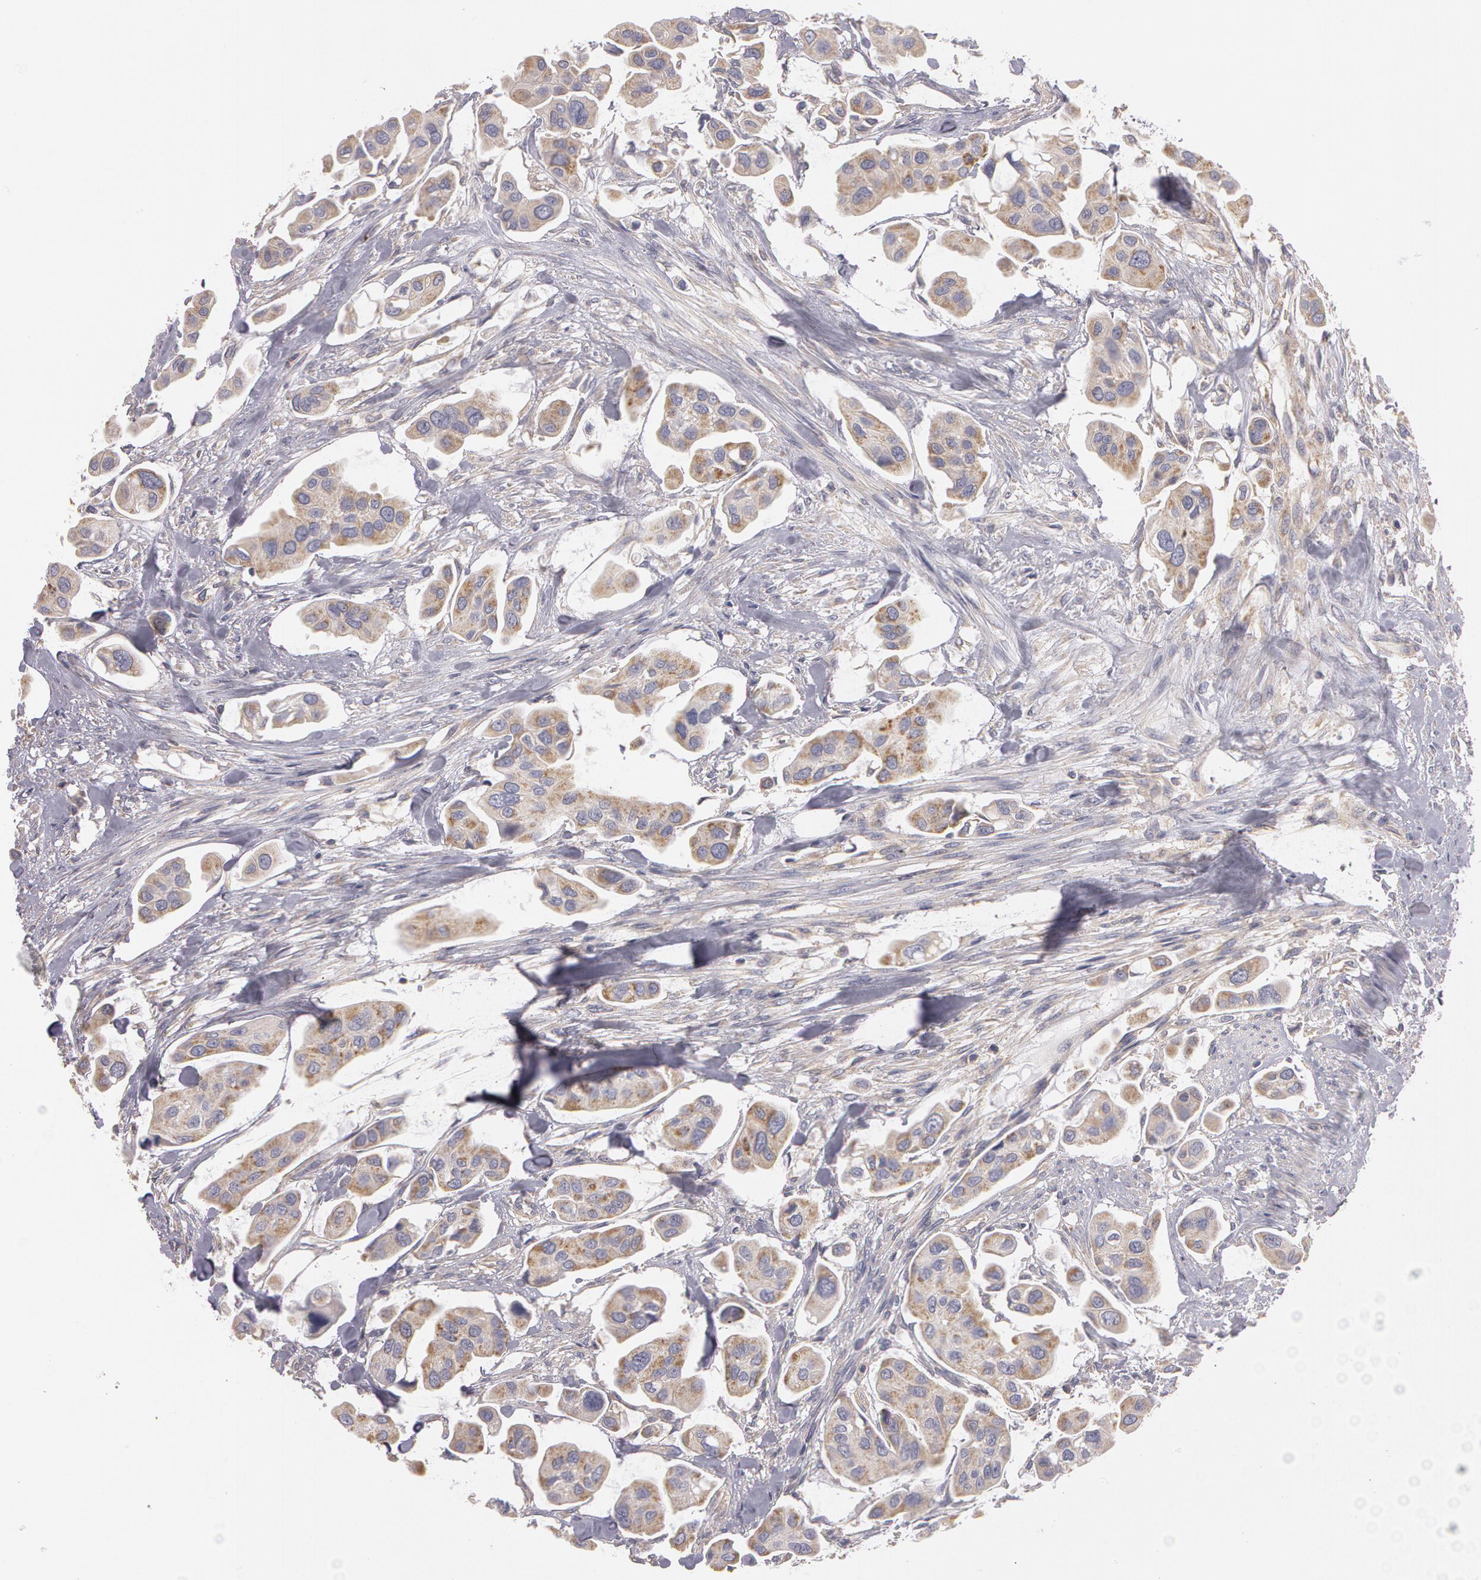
{"staining": {"intensity": "moderate", "quantity": "25%-75%", "location": "cytoplasmic/membranous"}, "tissue": "urothelial cancer", "cell_type": "Tumor cells", "image_type": "cancer", "snomed": [{"axis": "morphology", "description": "Adenocarcinoma, NOS"}, {"axis": "topography", "description": "Urinary bladder"}], "caption": "Human urothelial cancer stained with a protein marker exhibits moderate staining in tumor cells.", "gene": "NEK9", "patient": {"sex": "male", "age": 61}}